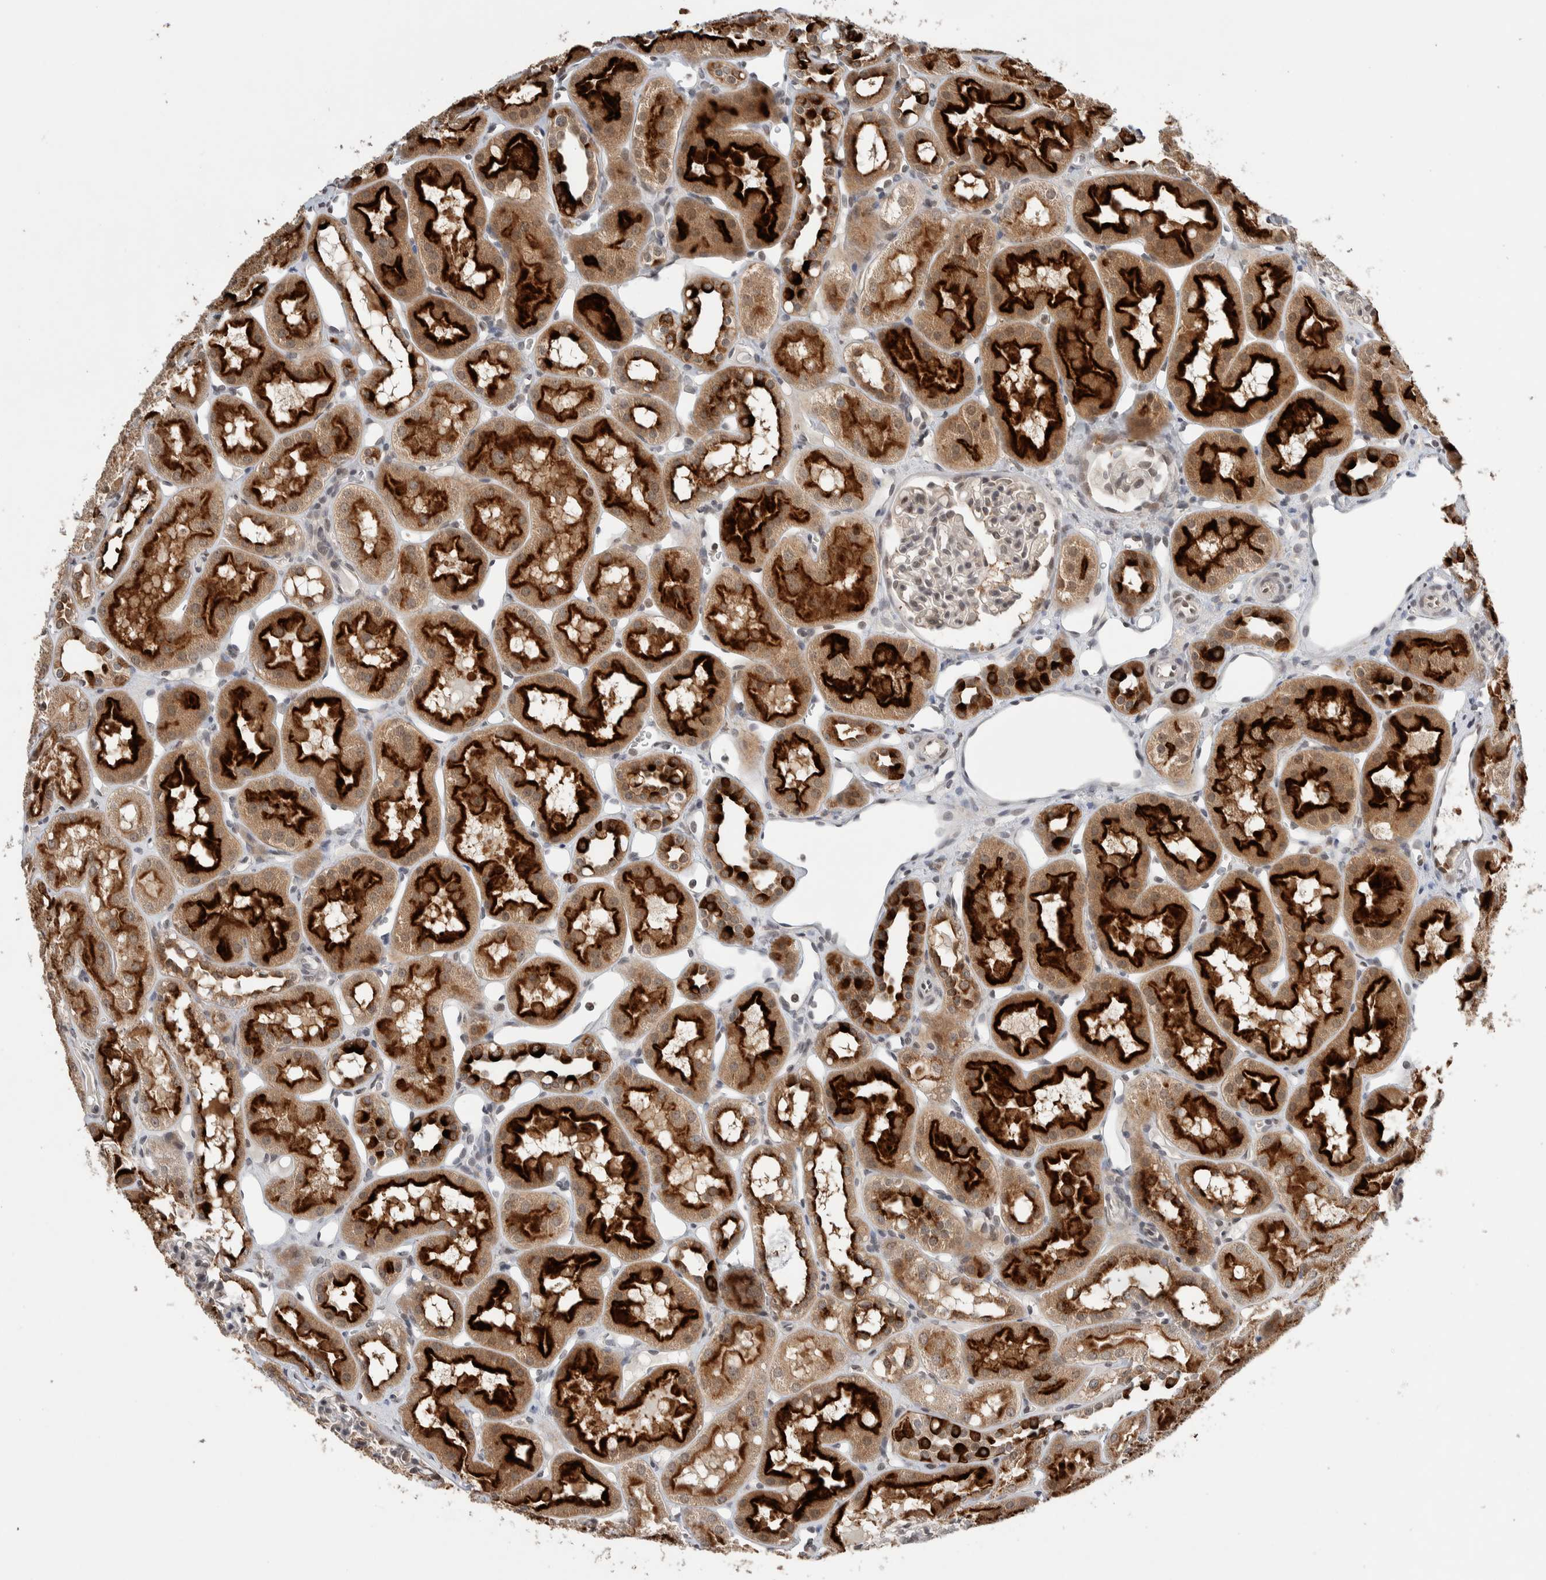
{"staining": {"intensity": "weak", "quantity": "<25%", "location": "cytoplasmic/membranous"}, "tissue": "kidney", "cell_type": "Cells in glomeruli", "image_type": "normal", "snomed": [{"axis": "morphology", "description": "Normal tissue, NOS"}, {"axis": "topography", "description": "Kidney"}], "caption": "Immunohistochemistry micrograph of normal human kidney stained for a protein (brown), which reveals no staining in cells in glomeruli.", "gene": "KCNK1", "patient": {"sex": "male", "age": 16}}